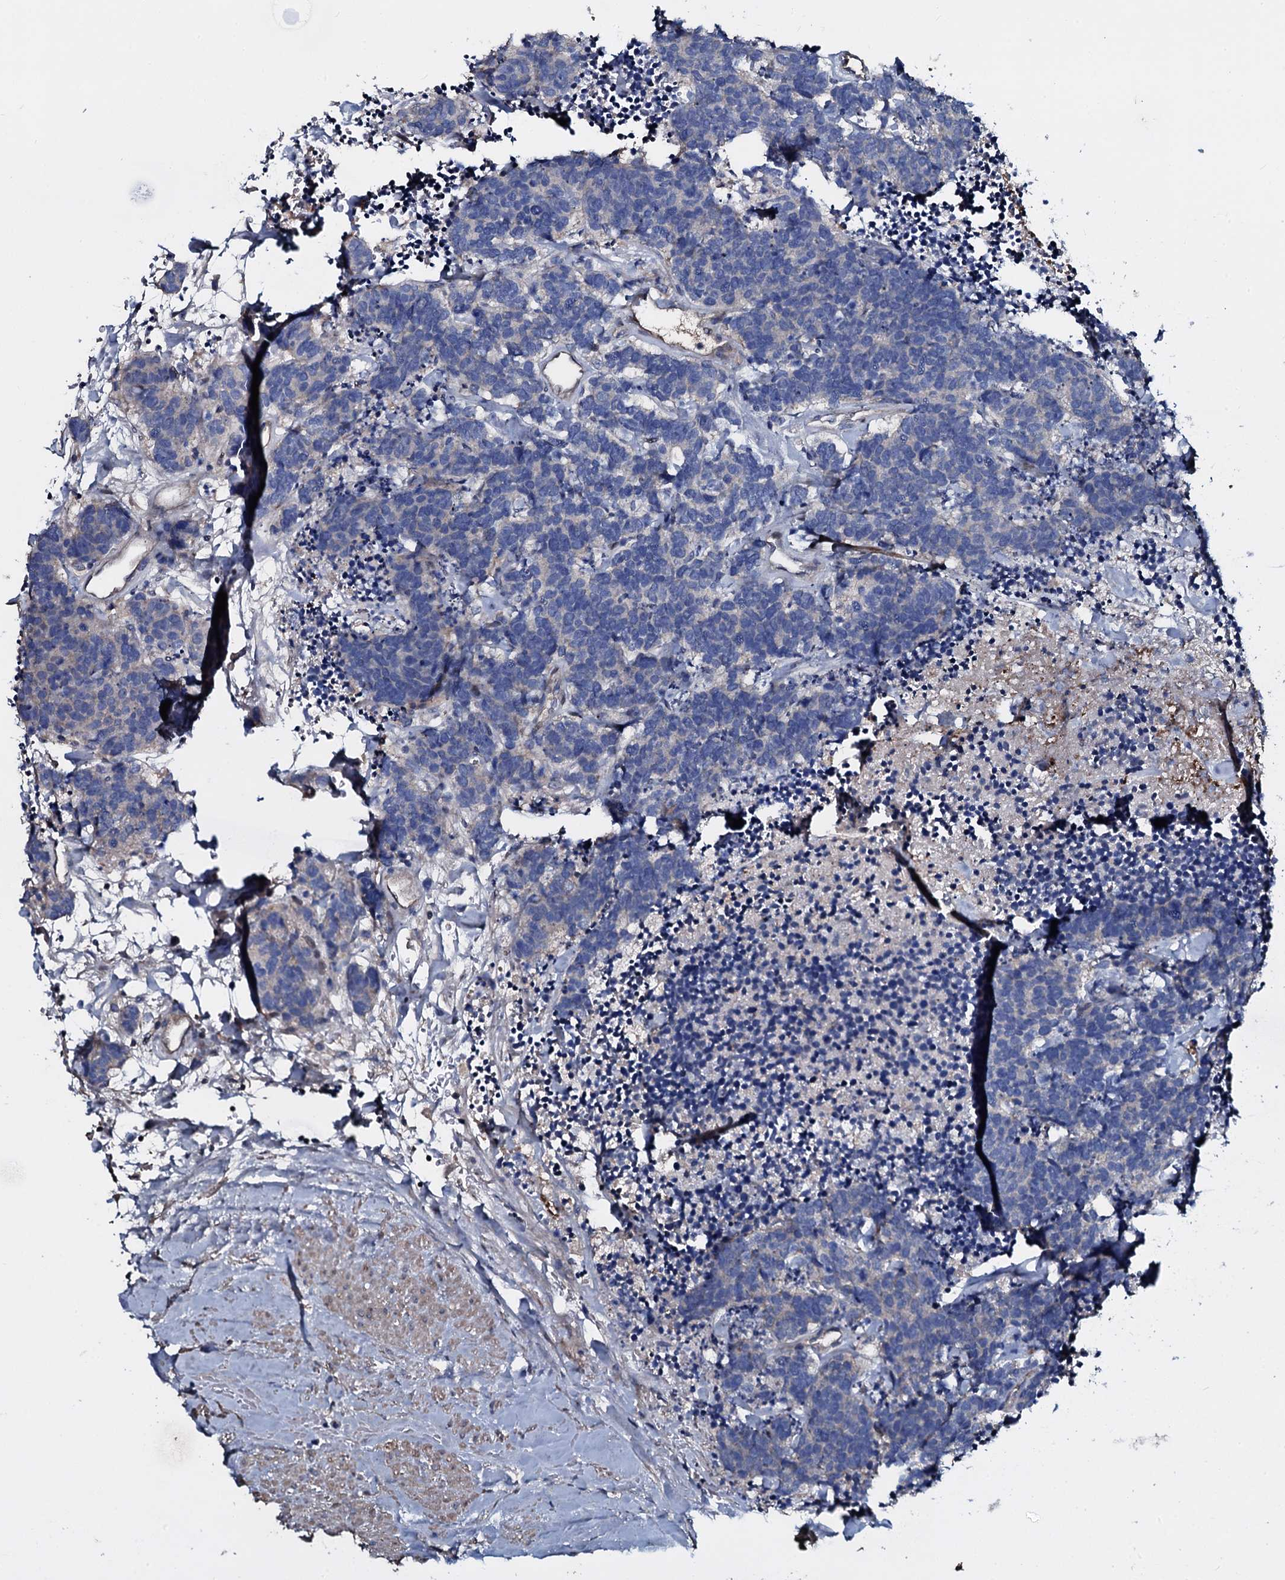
{"staining": {"intensity": "negative", "quantity": "none", "location": "none"}, "tissue": "carcinoid", "cell_type": "Tumor cells", "image_type": "cancer", "snomed": [{"axis": "morphology", "description": "Carcinoma, NOS"}, {"axis": "morphology", "description": "Carcinoid, malignant, NOS"}, {"axis": "topography", "description": "Urinary bladder"}], "caption": "Immunohistochemical staining of malignant carcinoid displays no significant expression in tumor cells. The staining was performed using DAB to visualize the protein expression in brown, while the nuclei were stained in blue with hematoxylin (Magnification: 20x).", "gene": "LYG2", "patient": {"sex": "male", "age": 57}}